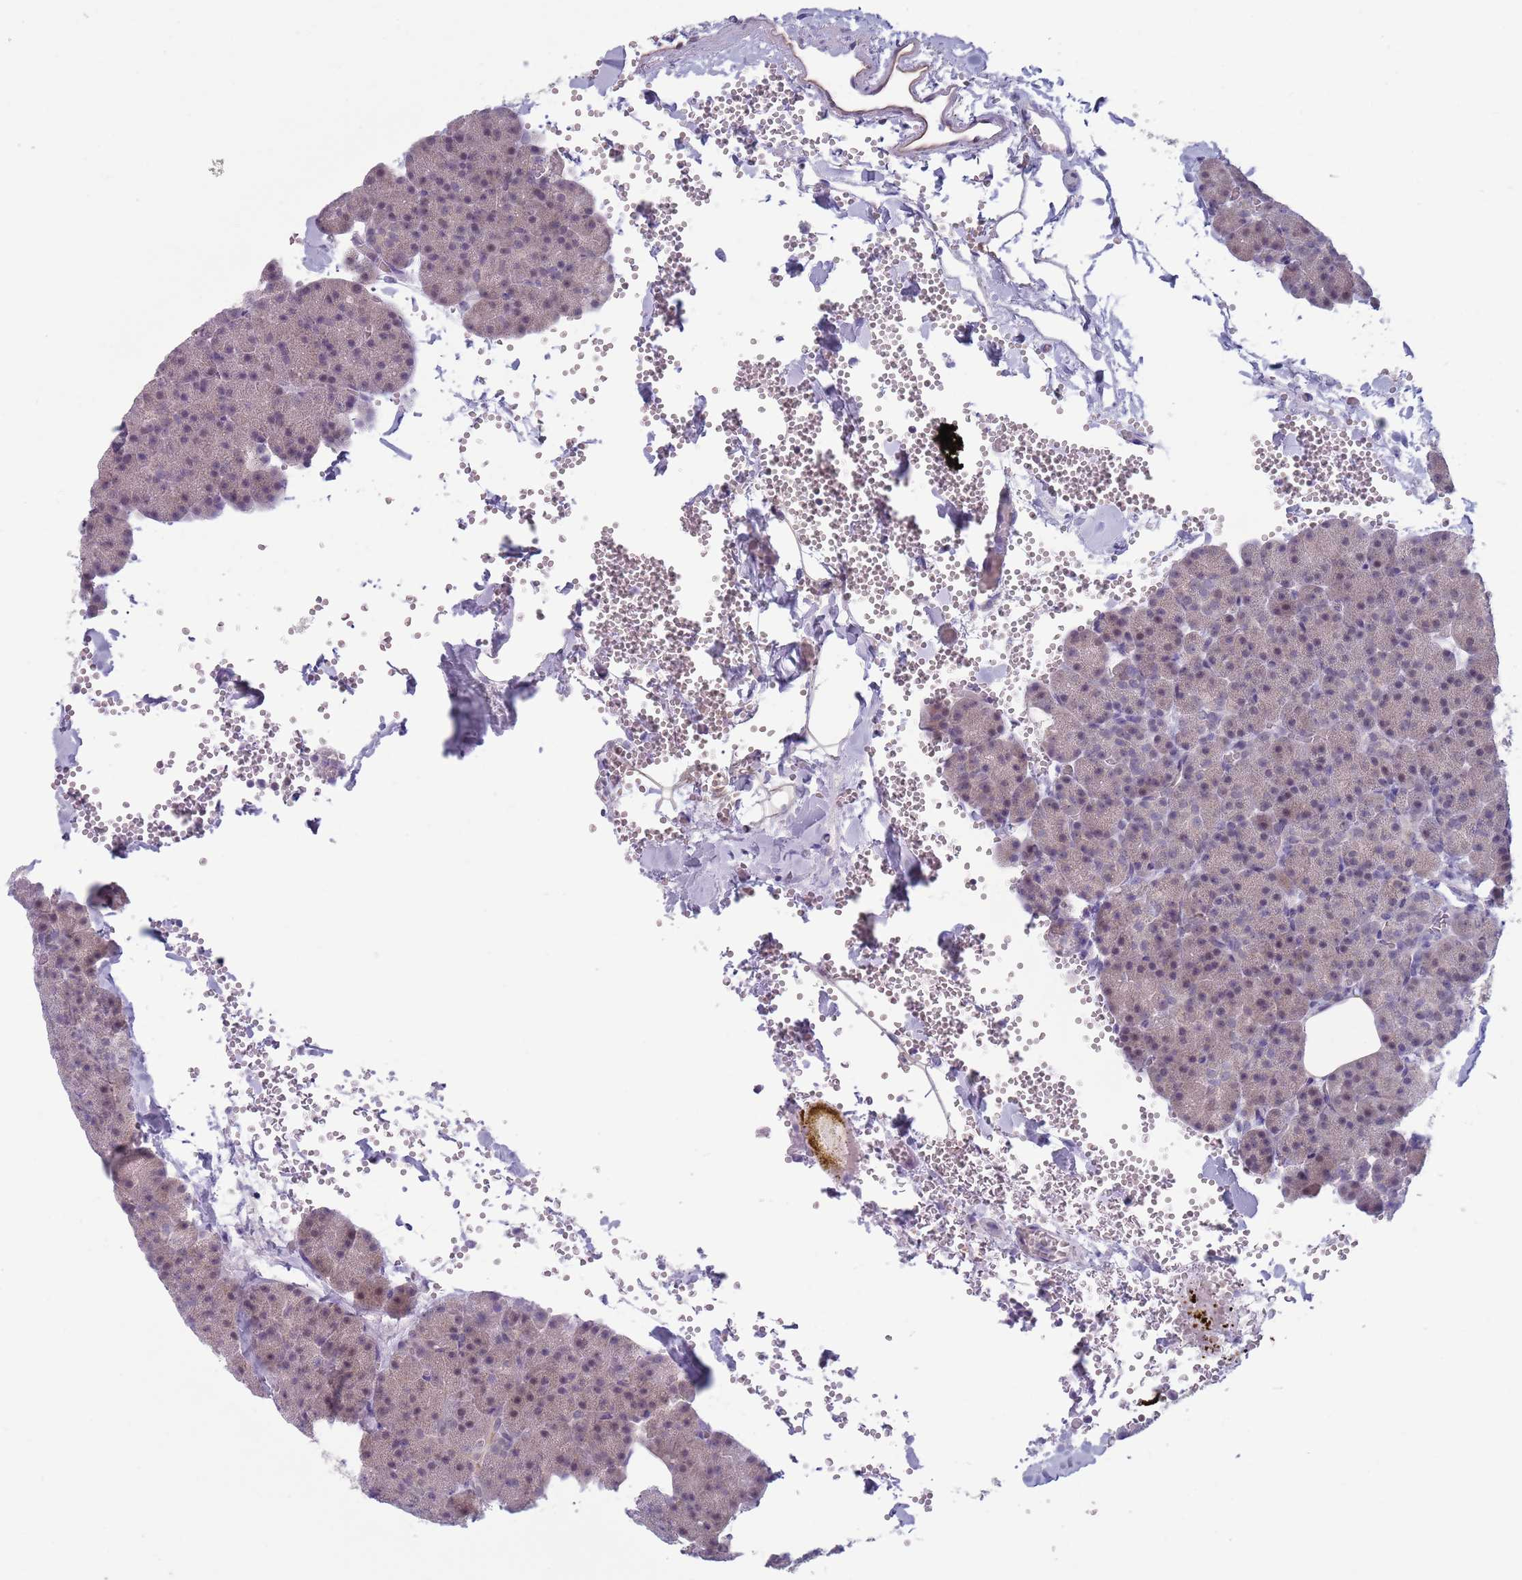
{"staining": {"intensity": "weak", "quantity": ">75%", "location": "cytoplasmic/membranous,nuclear"}, "tissue": "pancreas", "cell_type": "Exocrine glandular cells", "image_type": "normal", "snomed": [{"axis": "morphology", "description": "Normal tissue, NOS"}, {"axis": "morphology", "description": "Carcinoid, malignant, NOS"}, {"axis": "topography", "description": "Pancreas"}], "caption": "Normal pancreas was stained to show a protein in brown. There is low levels of weak cytoplasmic/membranous,nuclear staining in approximately >75% of exocrine glandular cells.", "gene": "CLNS1A", "patient": {"sex": "female", "age": 35}}